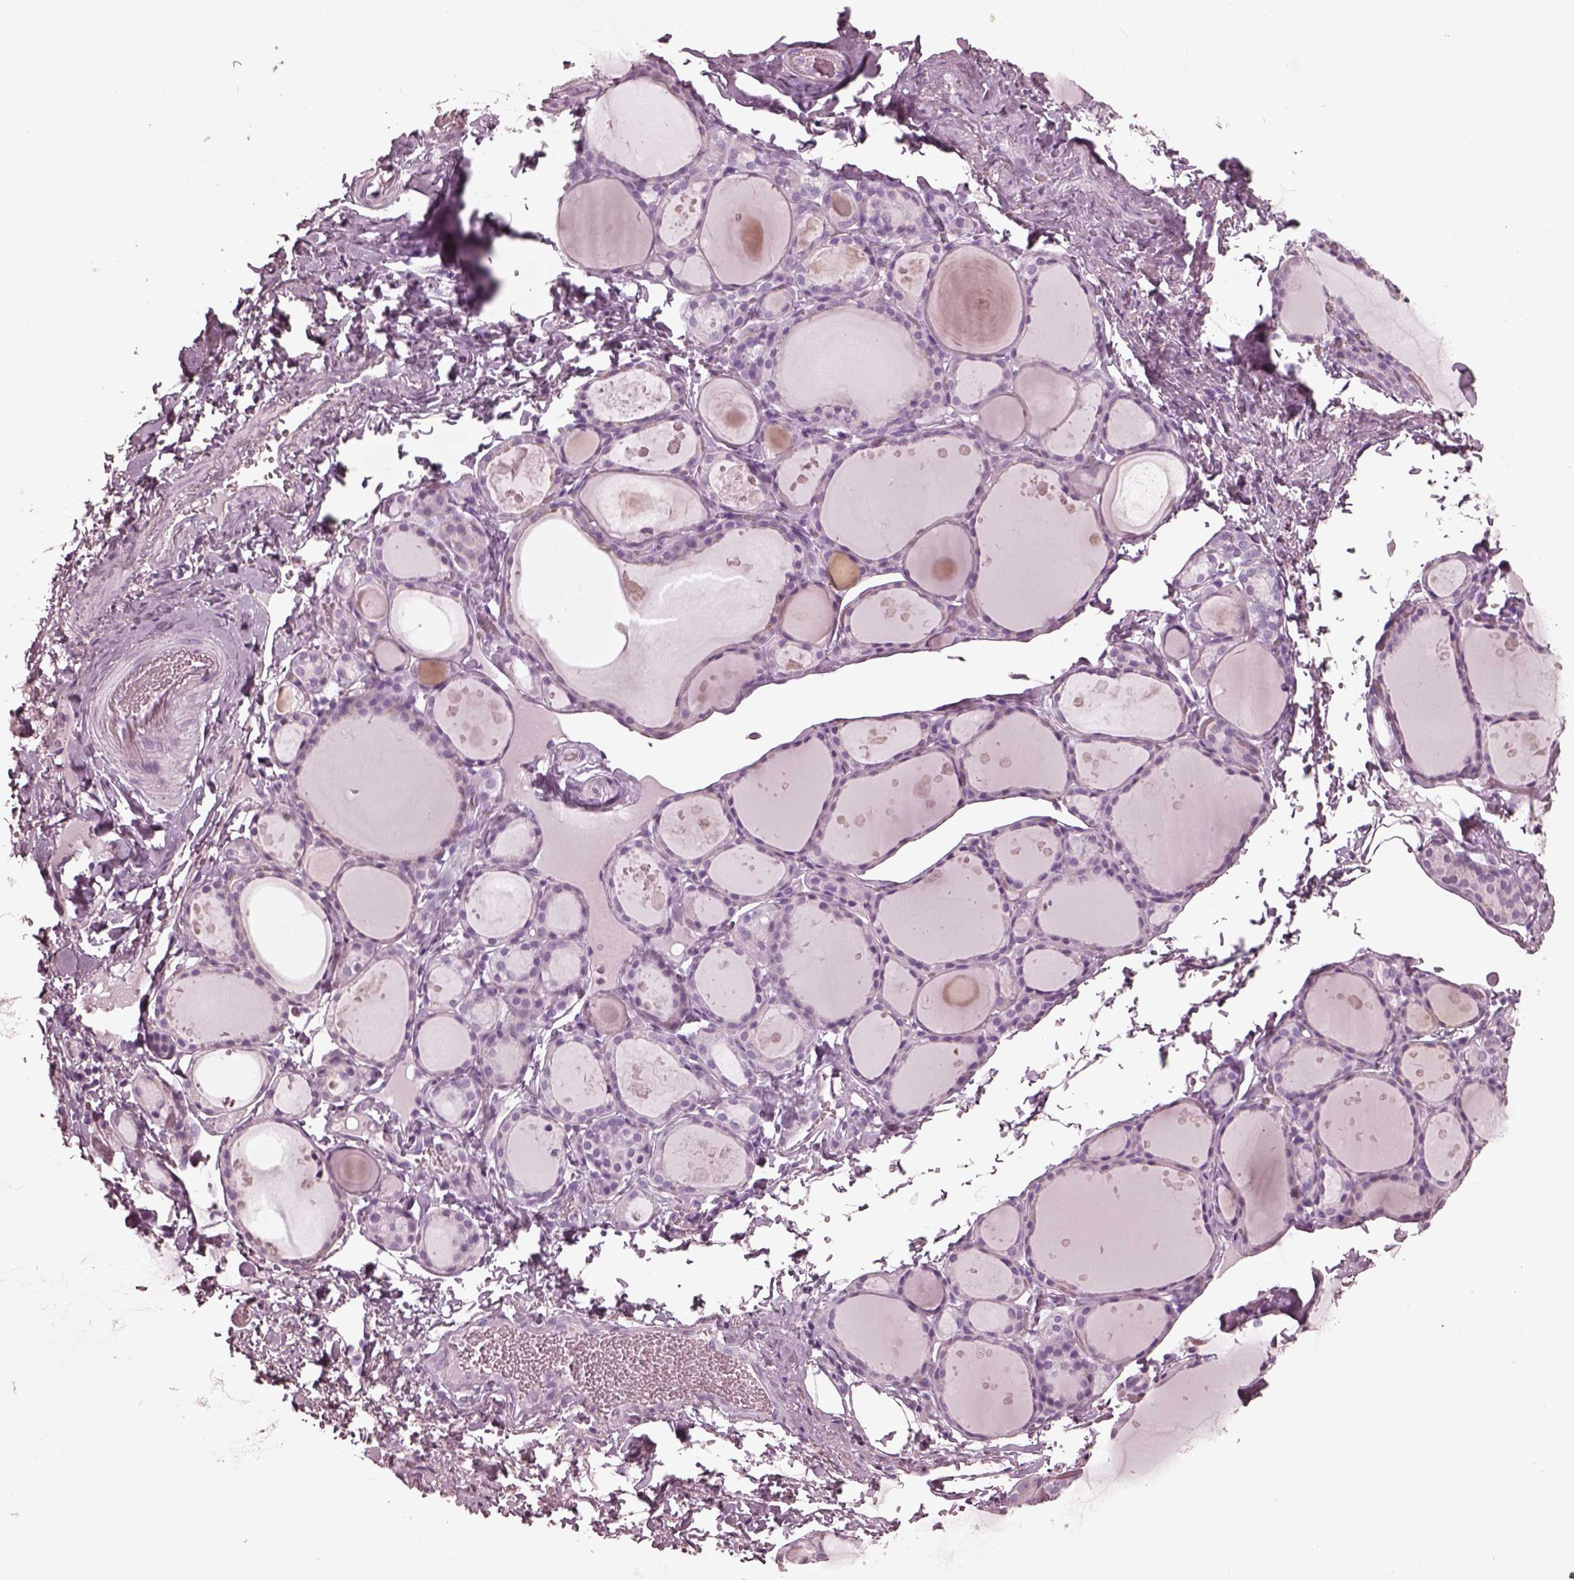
{"staining": {"intensity": "negative", "quantity": "none", "location": "none"}, "tissue": "thyroid gland", "cell_type": "Glandular cells", "image_type": "normal", "snomed": [{"axis": "morphology", "description": "Normal tissue, NOS"}, {"axis": "topography", "description": "Thyroid gland"}], "caption": "Photomicrograph shows no significant protein staining in glandular cells of normal thyroid gland. (Immunohistochemistry, brightfield microscopy, high magnification).", "gene": "FABP9", "patient": {"sex": "male", "age": 68}}